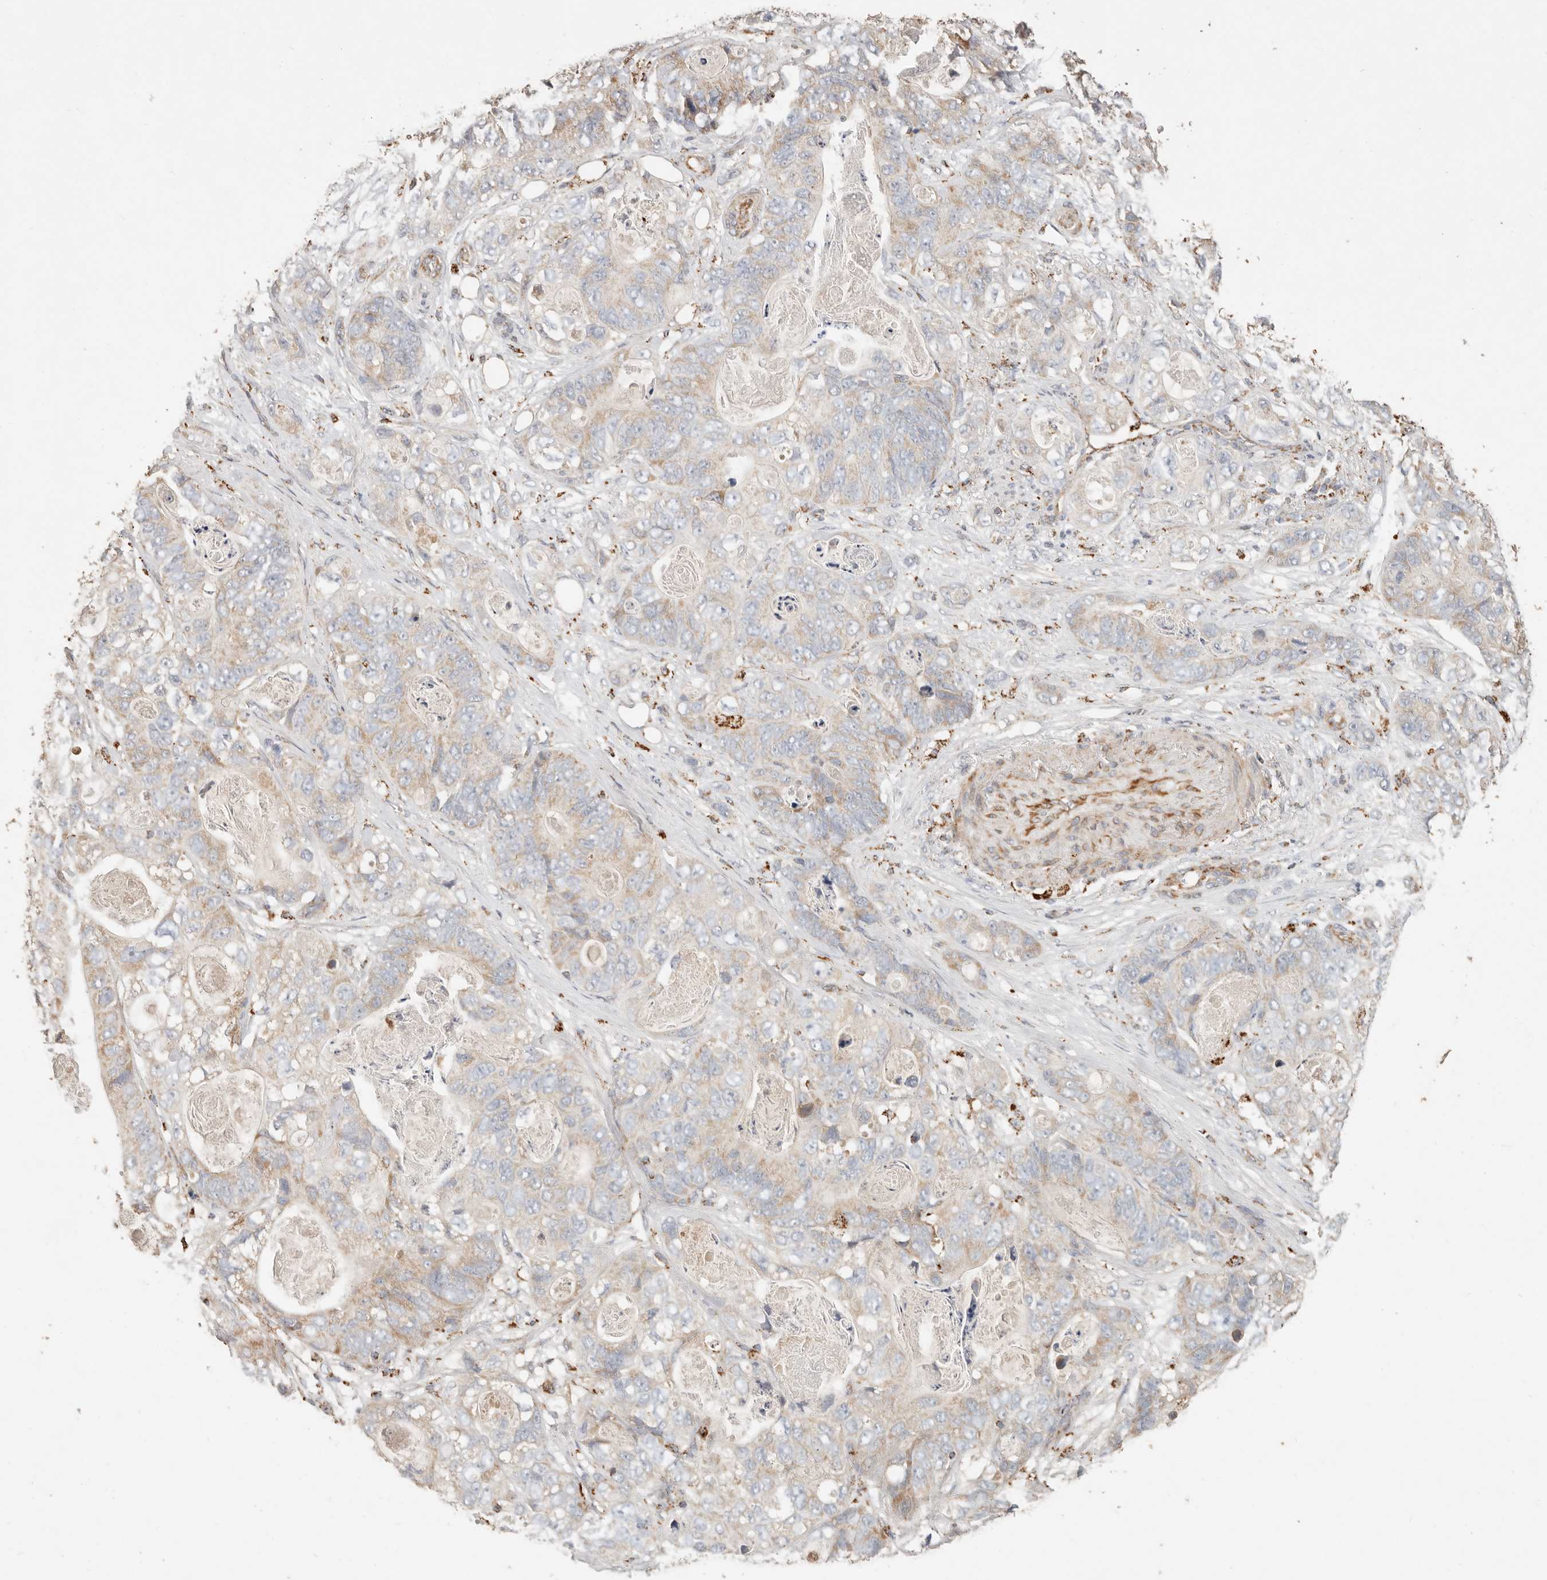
{"staining": {"intensity": "moderate", "quantity": "25%-75%", "location": "cytoplasmic/membranous"}, "tissue": "stomach cancer", "cell_type": "Tumor cells", "image_type": "cancer", "snomed": [{"axis": "morphology", "description": "Normal tissue, NOS"}, {"axis": "morphology", "description": "Adenocarcinoma, NOS"}, {"axis": "topography", "description": "Stomach"}], "caption": "IHC histopathology image of adenocarcinoma (stomach) stained for a protein (brown), which displays medium levels of moderate cytoplasmic/membranous expression in about 25%-75% of tumor cells.", "gene": "ARHGEF10L", "patient": {"sex": "female", "age": 89}}